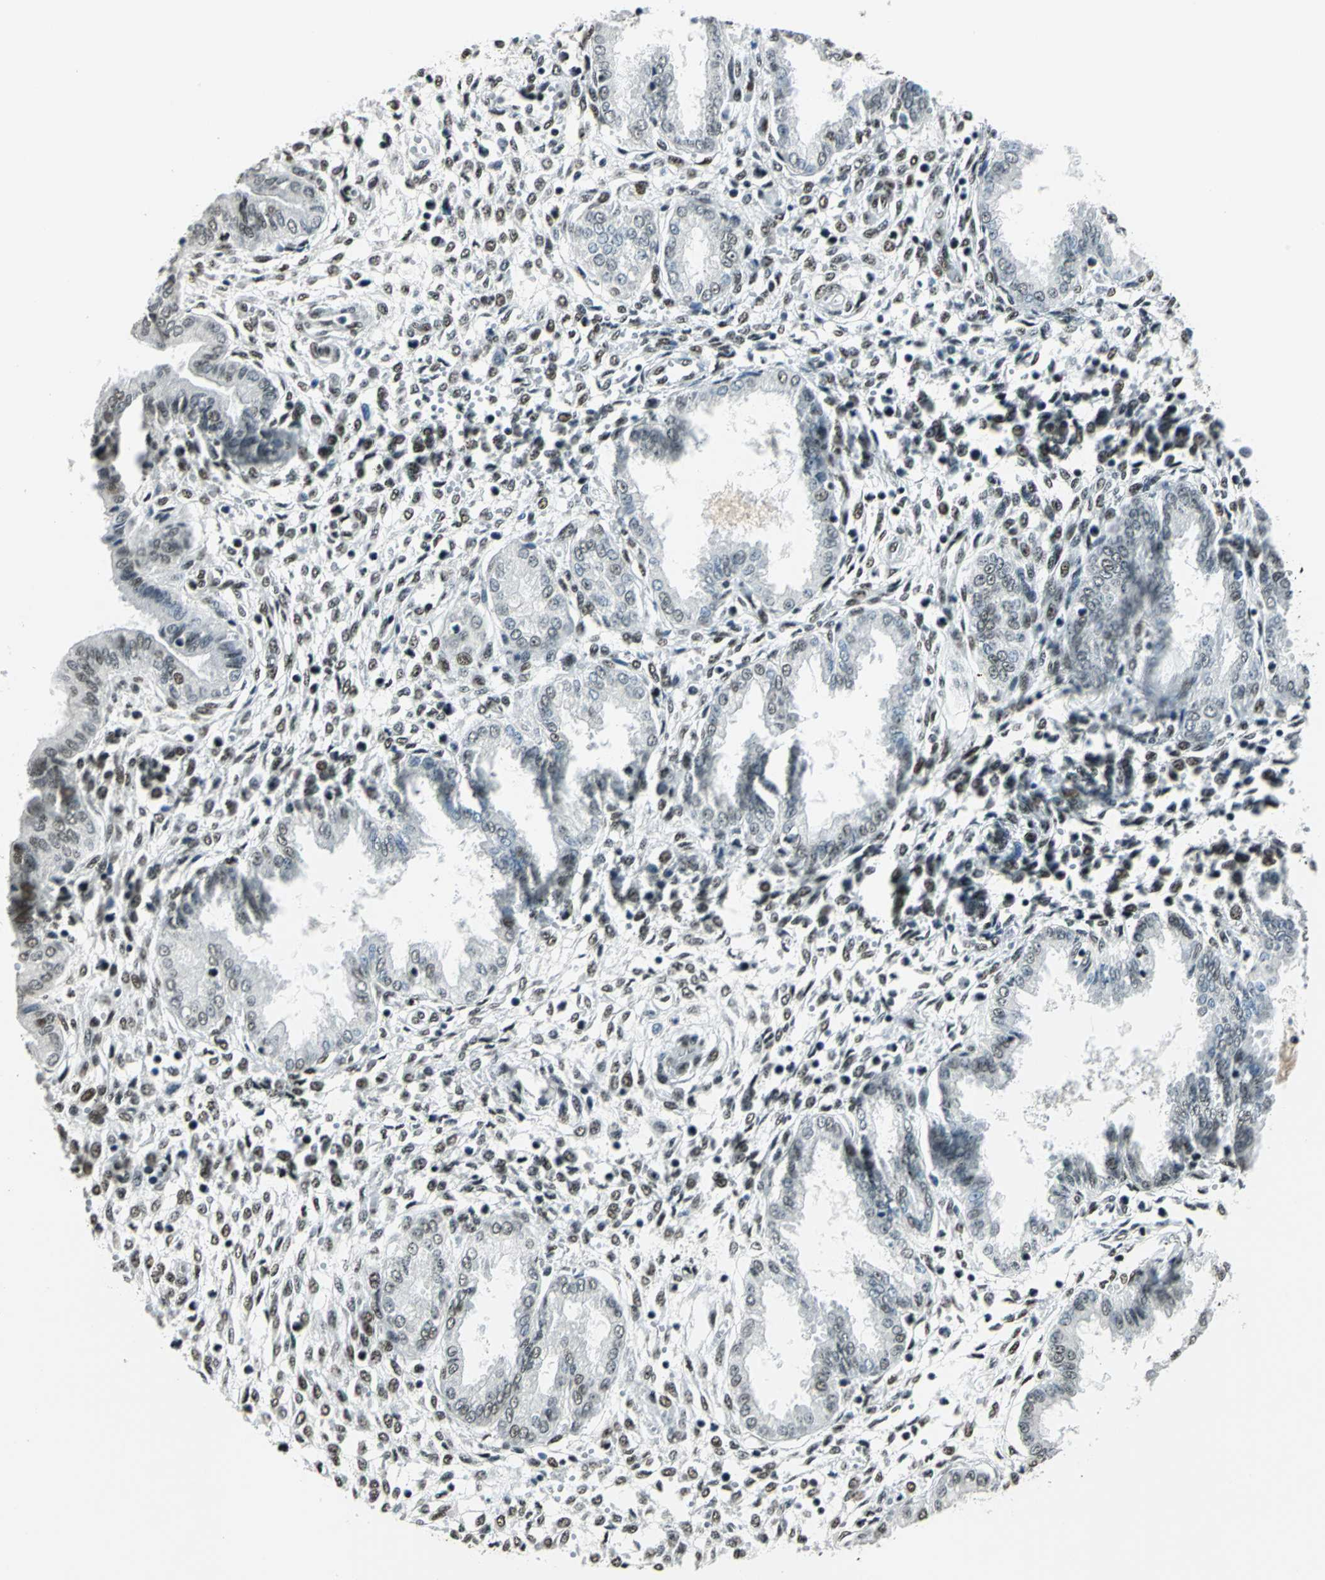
{"staining": {"intensity": "strong", "quantity": ">75%", "location": "nuclear"}, "tissue": "endometrium", "cell_type": "Cells in endometrial stroma", "image_type": "normal", "snomed": [{"axis": "morphology", "description": "Normal tissue, NOS"}, {"axis": "topography", "description": "Endometrium"}], "caption": "This histopathology image reveals IHC staining of benign endometrium, with high strong nuclear staining in approximately >75% of cells in endometrial stroma.", "gene": "KAT6B", "patient": {"sex": "female", "age": 33}}